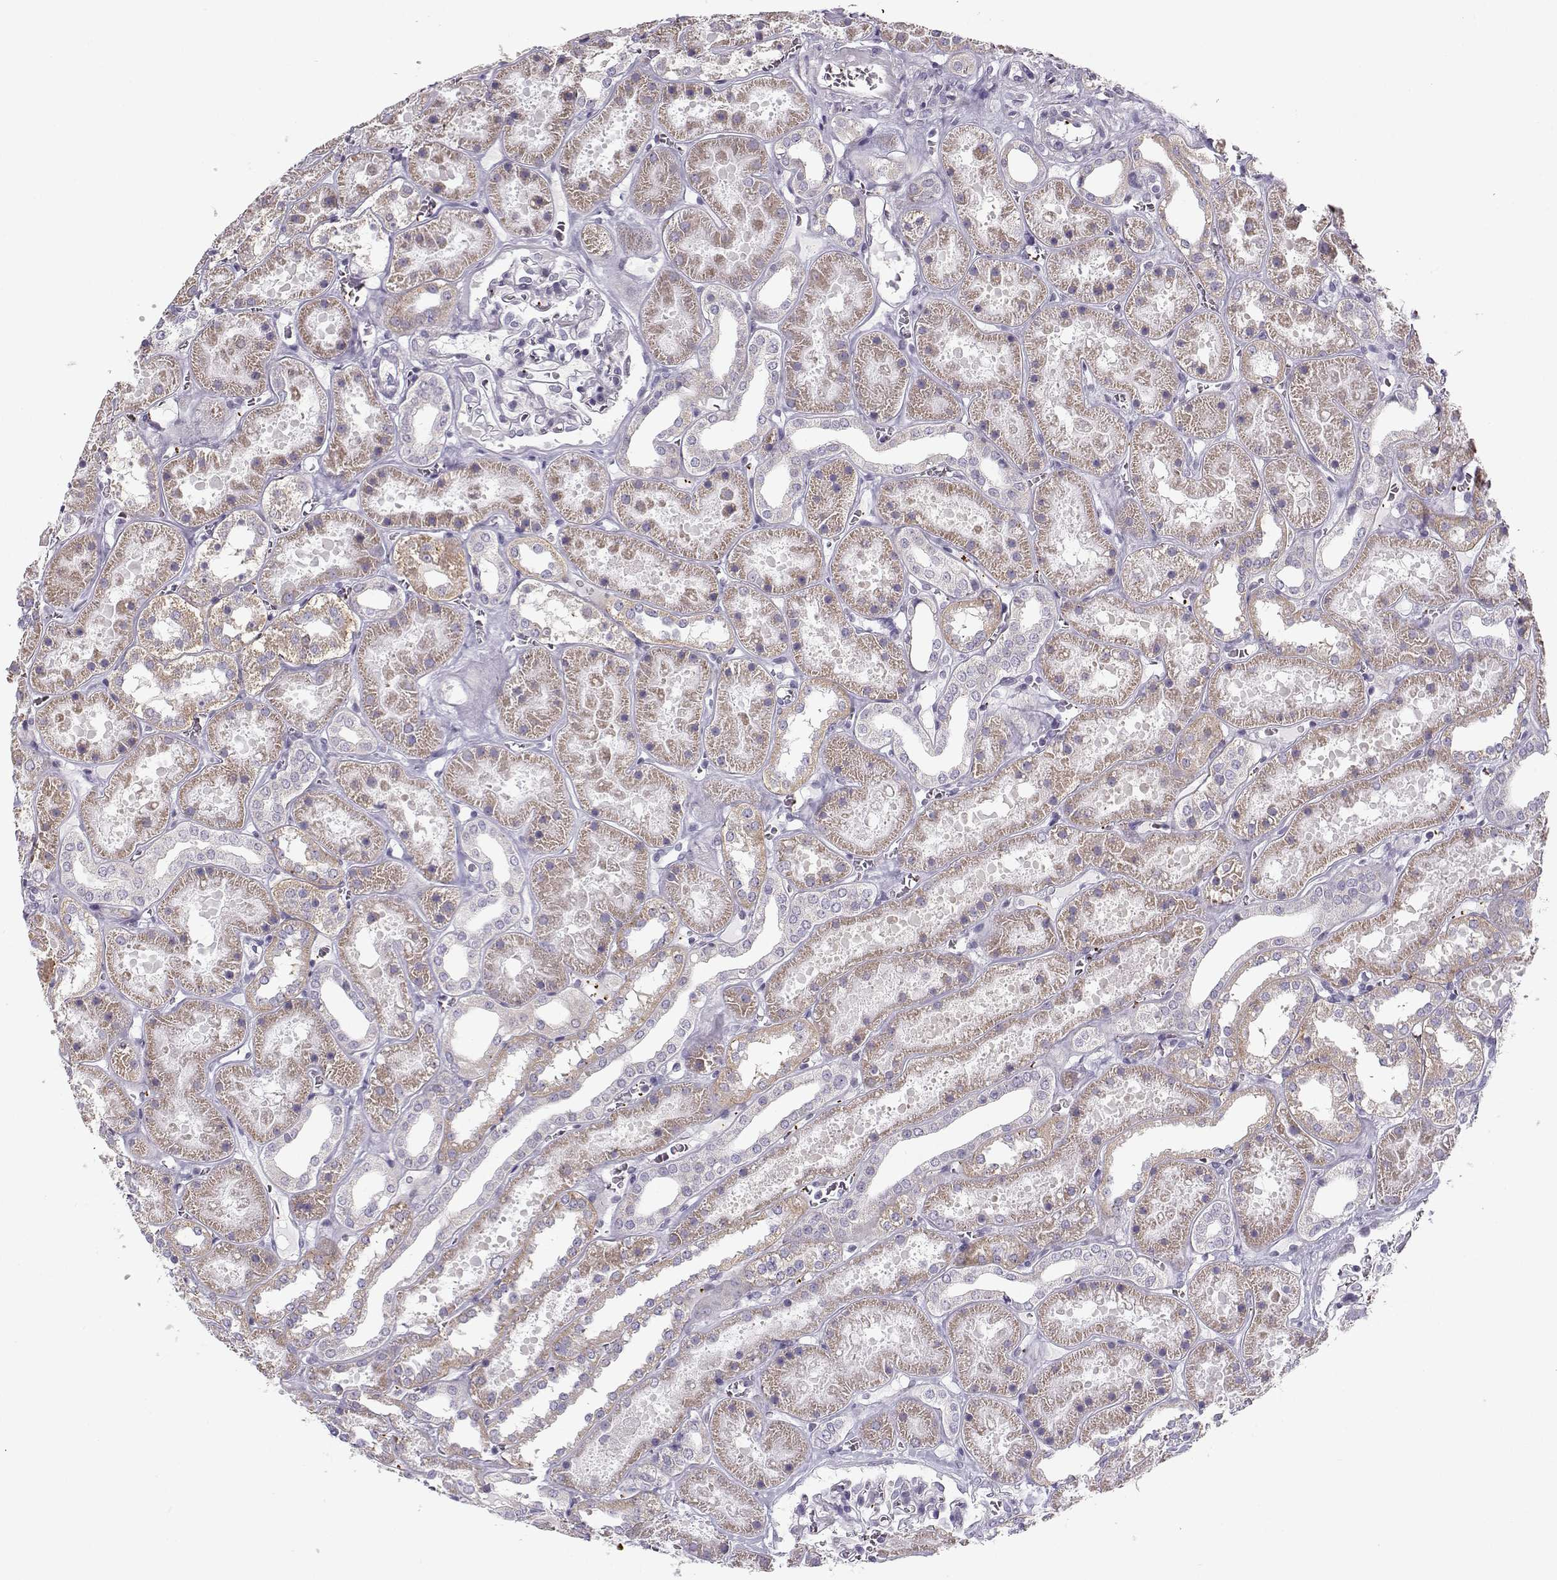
{"staining": {"intensity": "negative", "quantity": "none", "location": "none"}, "tissue": "kidney", "cell_type": "Cells in glomeruli", "image_type": "normal", "snomed": [{"axis": "morphology", "description": "Normal tissue, NOS"}, {"axis": "topography", "description": "Kidney"}], "caption": "IHC of unremarkable kidney demonstrates no staining in cells in glomeruli. The staining is performed using DAB brown chromogen with nuclei counter-stained in using hematoxylin.", "gene": "KLF17", "patient": {"sex": "female", "age": 41}}